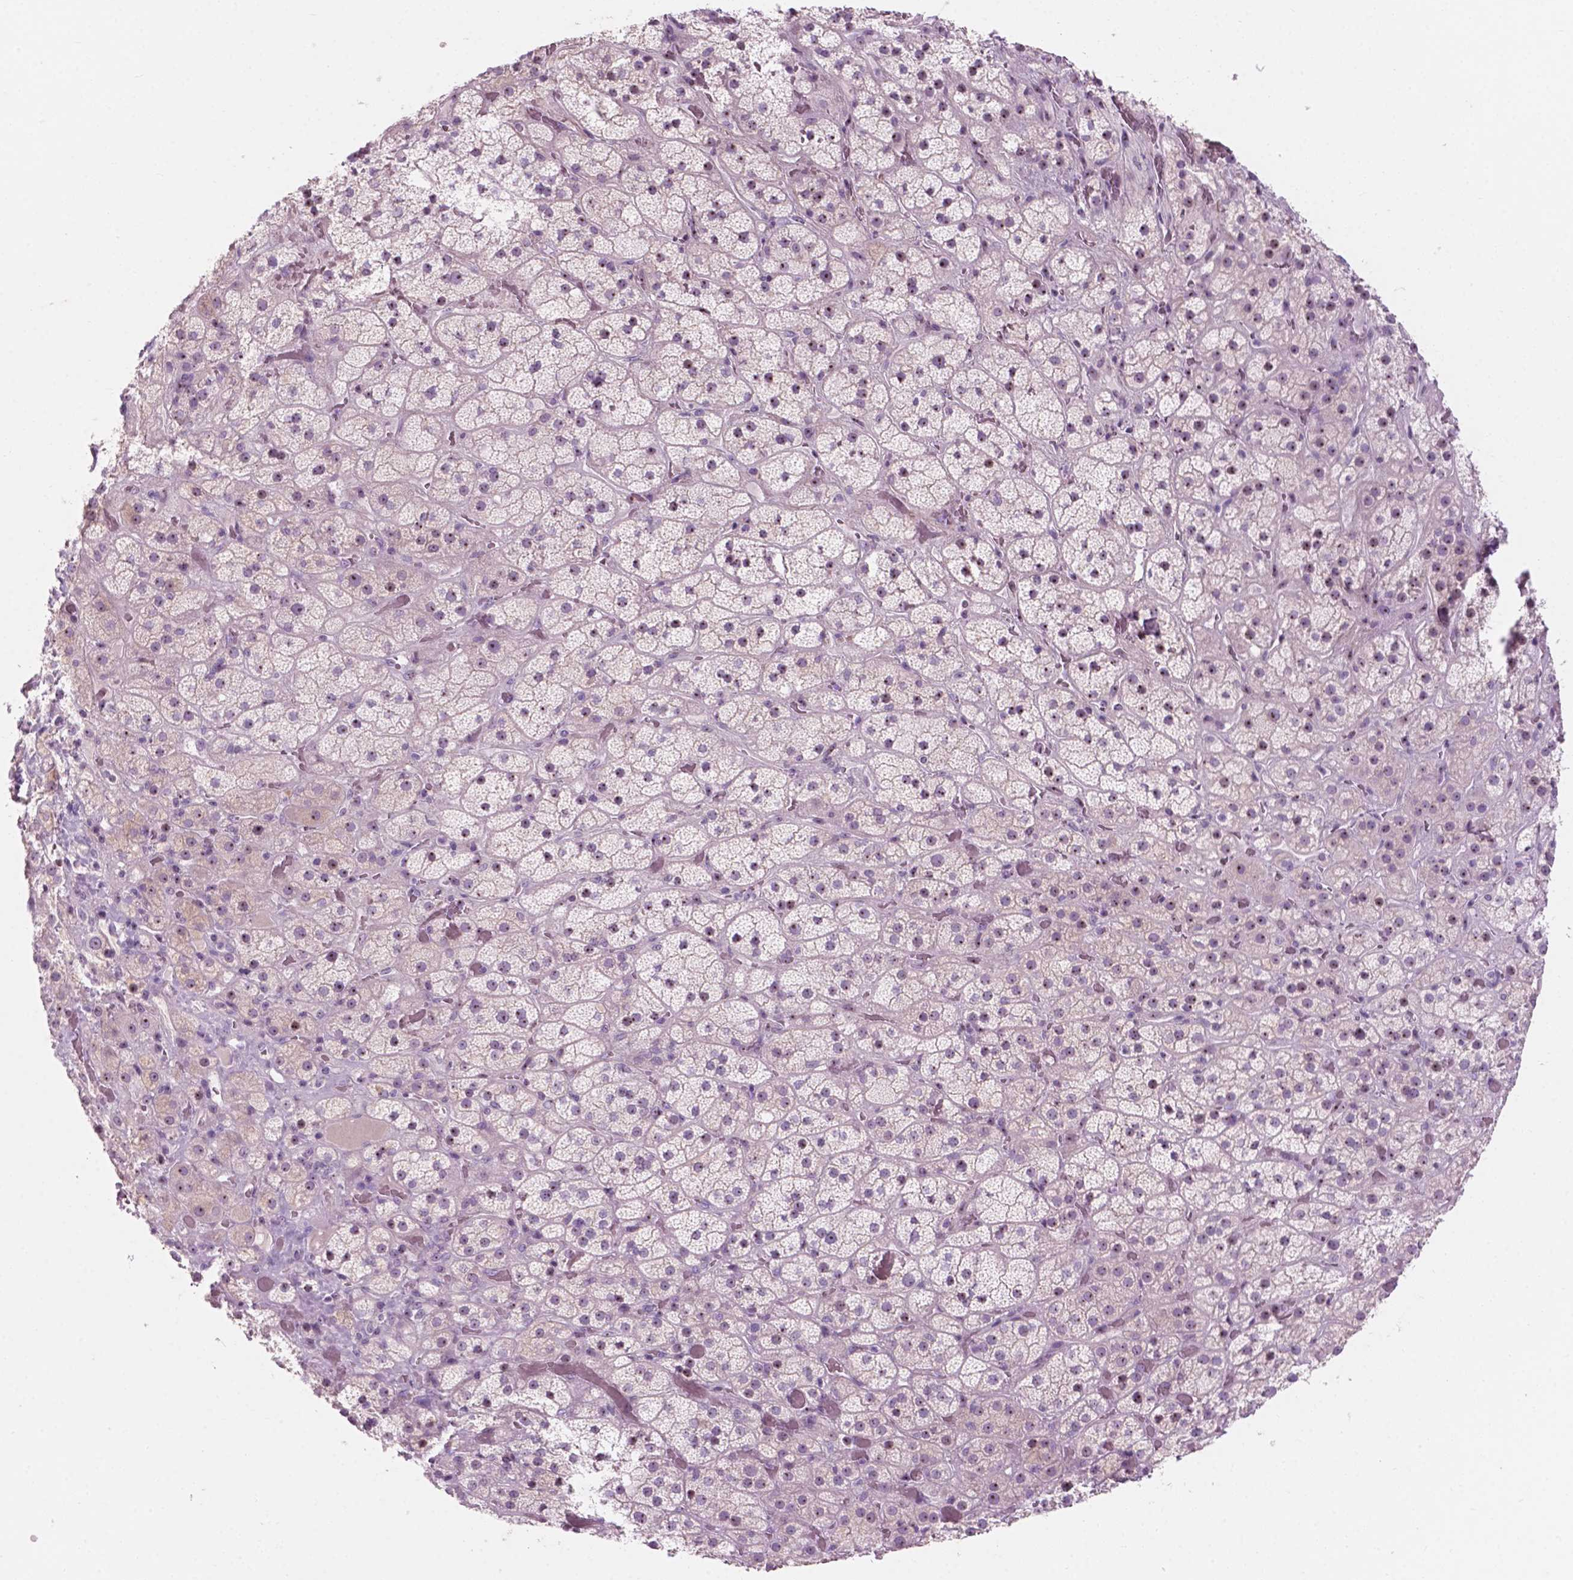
{"staining": {"intensity": "weak", "quantity": "25%-75%", "location": "nuclear"}, "tissue": "adrenal gland", "cell_type": "Glandular cells", "image_type": "normal", "snomed": [{"axis": "morphology", "description": "Normal tissue, NOS"}, {"axis": "topography", "description": "Adrenal gland"}], "caption": "Protein expression analysis of normal human adrenal gland reveals weak nuclear expression in approximately 25%-75% of glandular cells.", "gene": "ZNF853", "patient": {"sex": "male", "age": 57}}